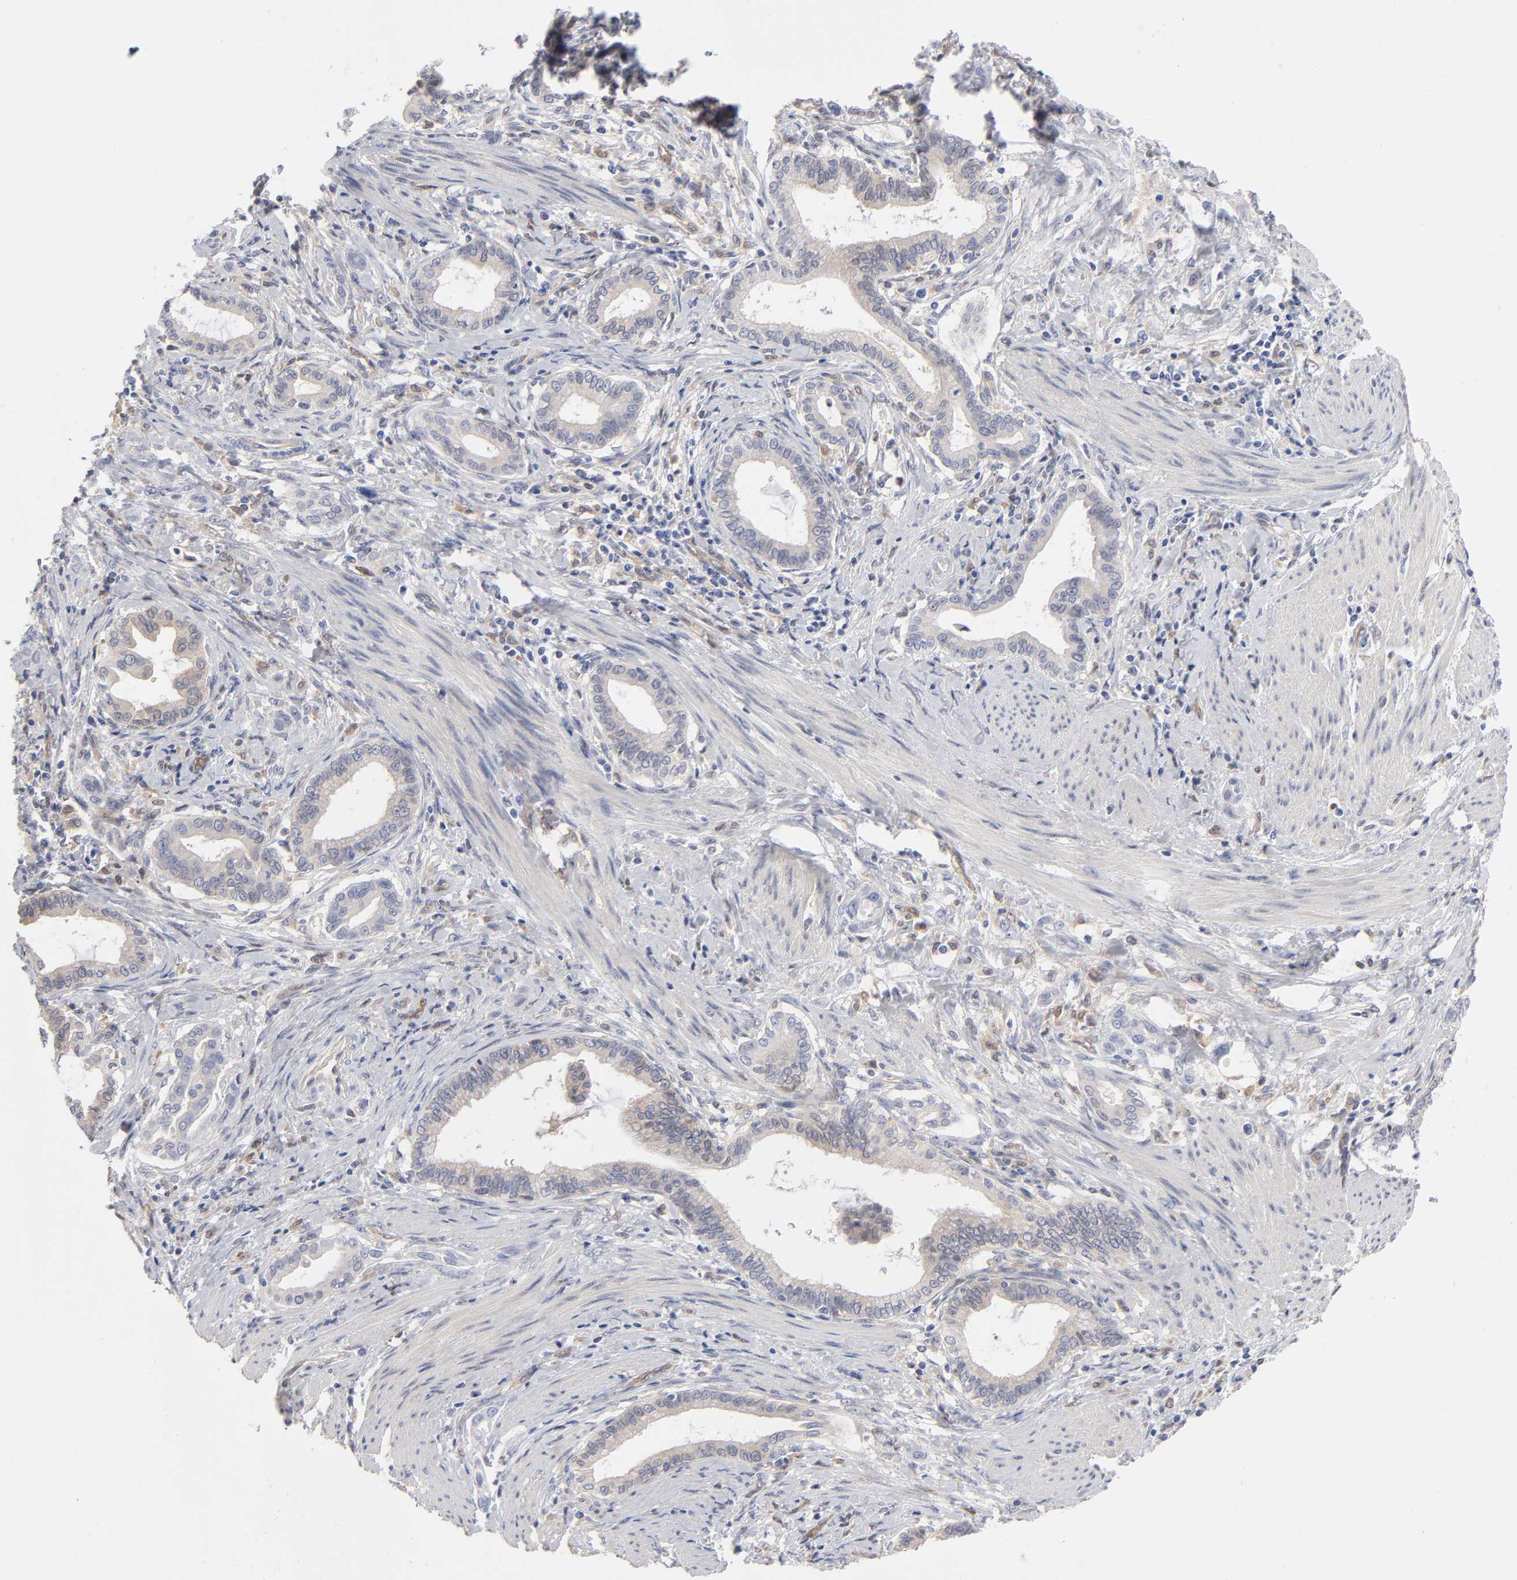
{"staining": {"intensity": "weak", "quantity": ">75%", "location": "cytoplasmic/membranous"}, "tissue": "pancreatic cancer", "cell_type": "Tumor cells", "image_type": "cancer", "snomed": [{"axis": "morphology", "description": "Adenocarcinoma, NOS"}, {"axis": "topography", "description": "Pancreas"}], "caption": "Protein analysis of pancreatic cancer (adenocarcinoma) tissue shows weak cytoplasmic/membranous positivity in approximately >75% of tumor cells. The protein of interest is shown in brown color, while the nuclei are stained blue.", "gene": "ARRB1", "patient": {"sex": "female", "age": 64}}